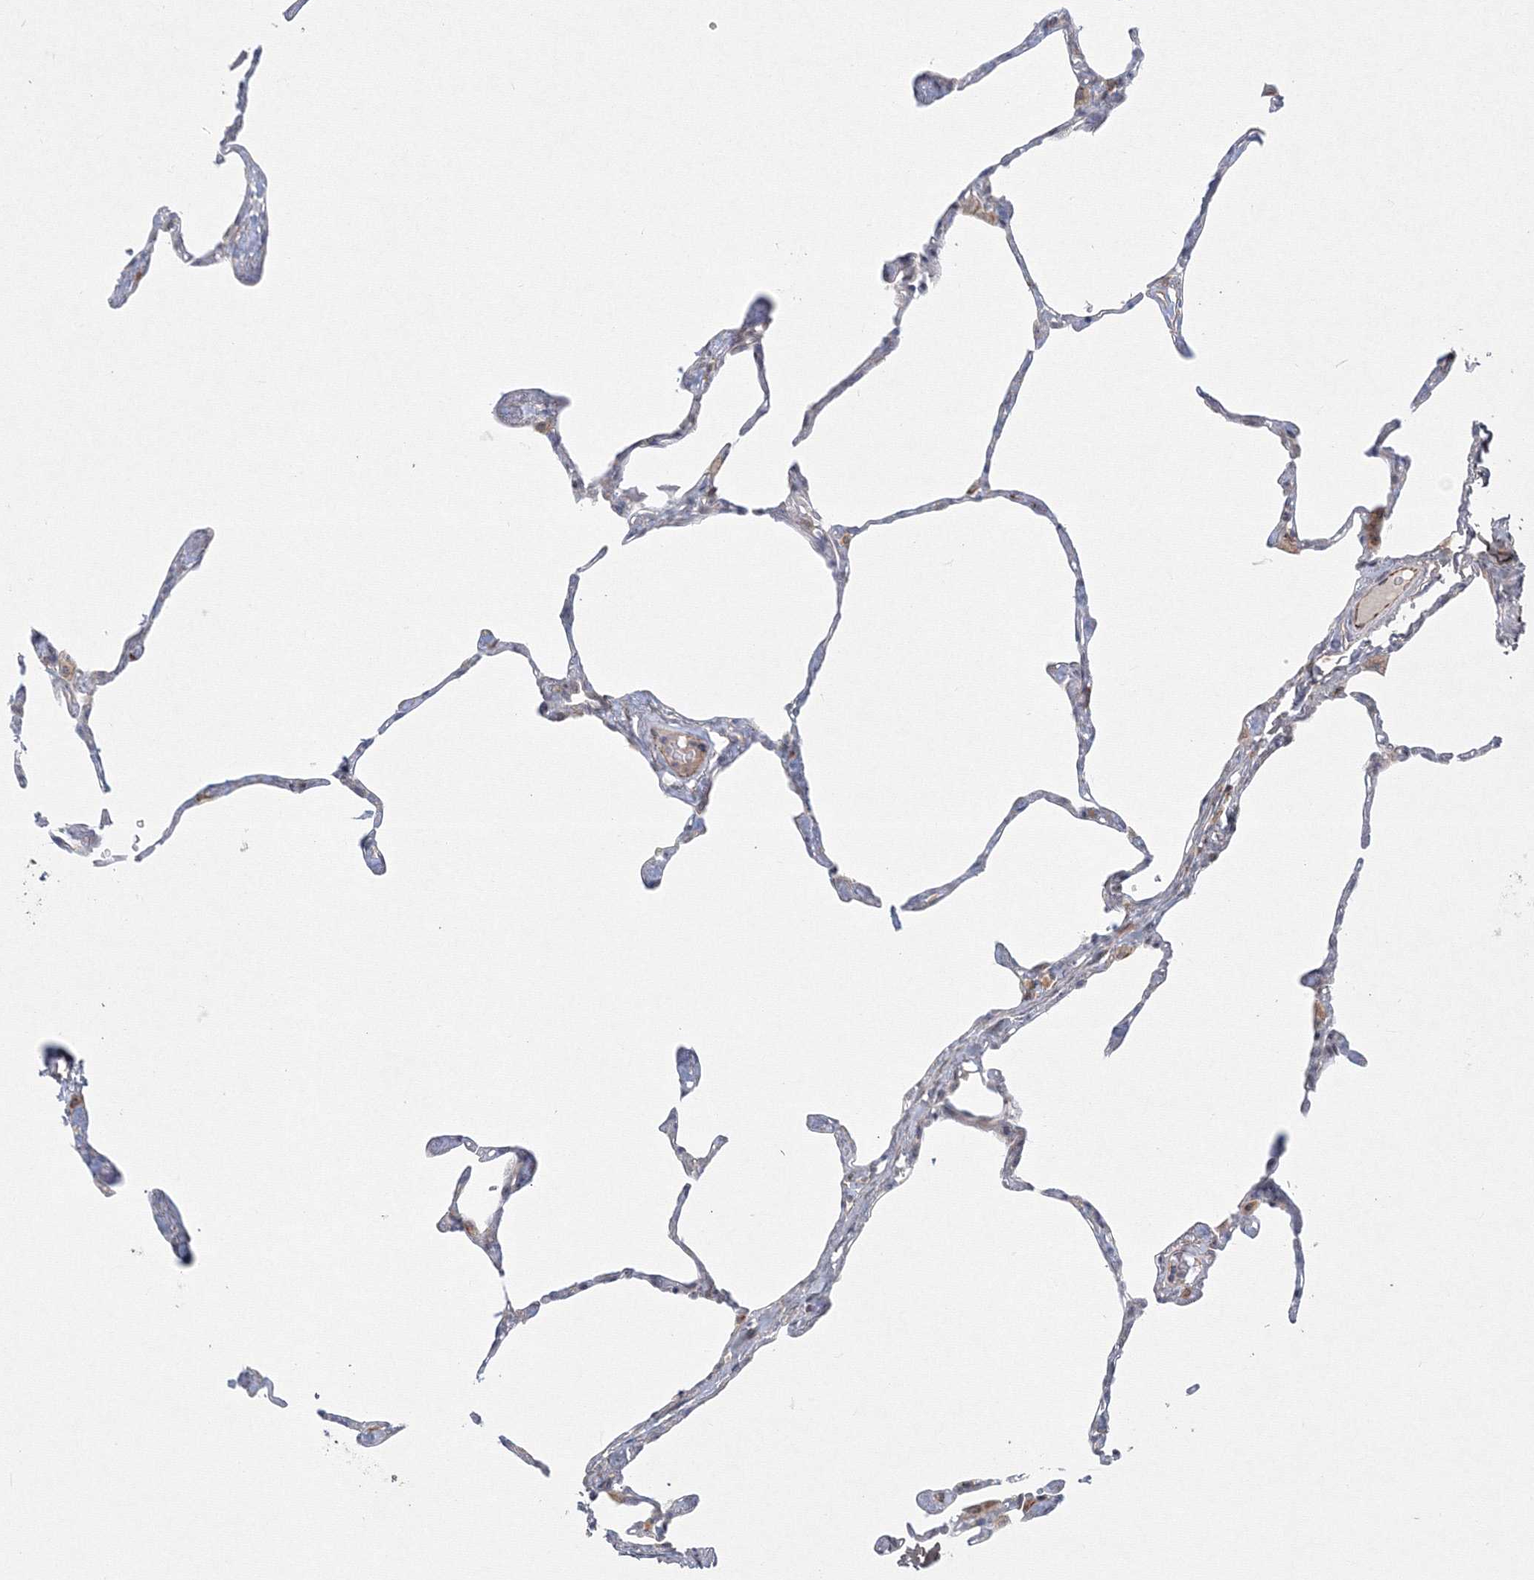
{"staining": {"intensity": "negative", "quantity": "none", "location": "none"}, "tissue": "lung", "cell_type": "Alveolar cells", "image_type": "normal", "snomed": [{"axis": "morphology", "description": "Normal tissue, NOS"}, {"axis": "topography", "description": "Lung"}], "caption": "This is a histopathology image of IHC staining of unremarkable lung, which shows no positivity in alveolar cells.", "gene": "WDR49", "patient": {"sex": "male", "age": 65}}